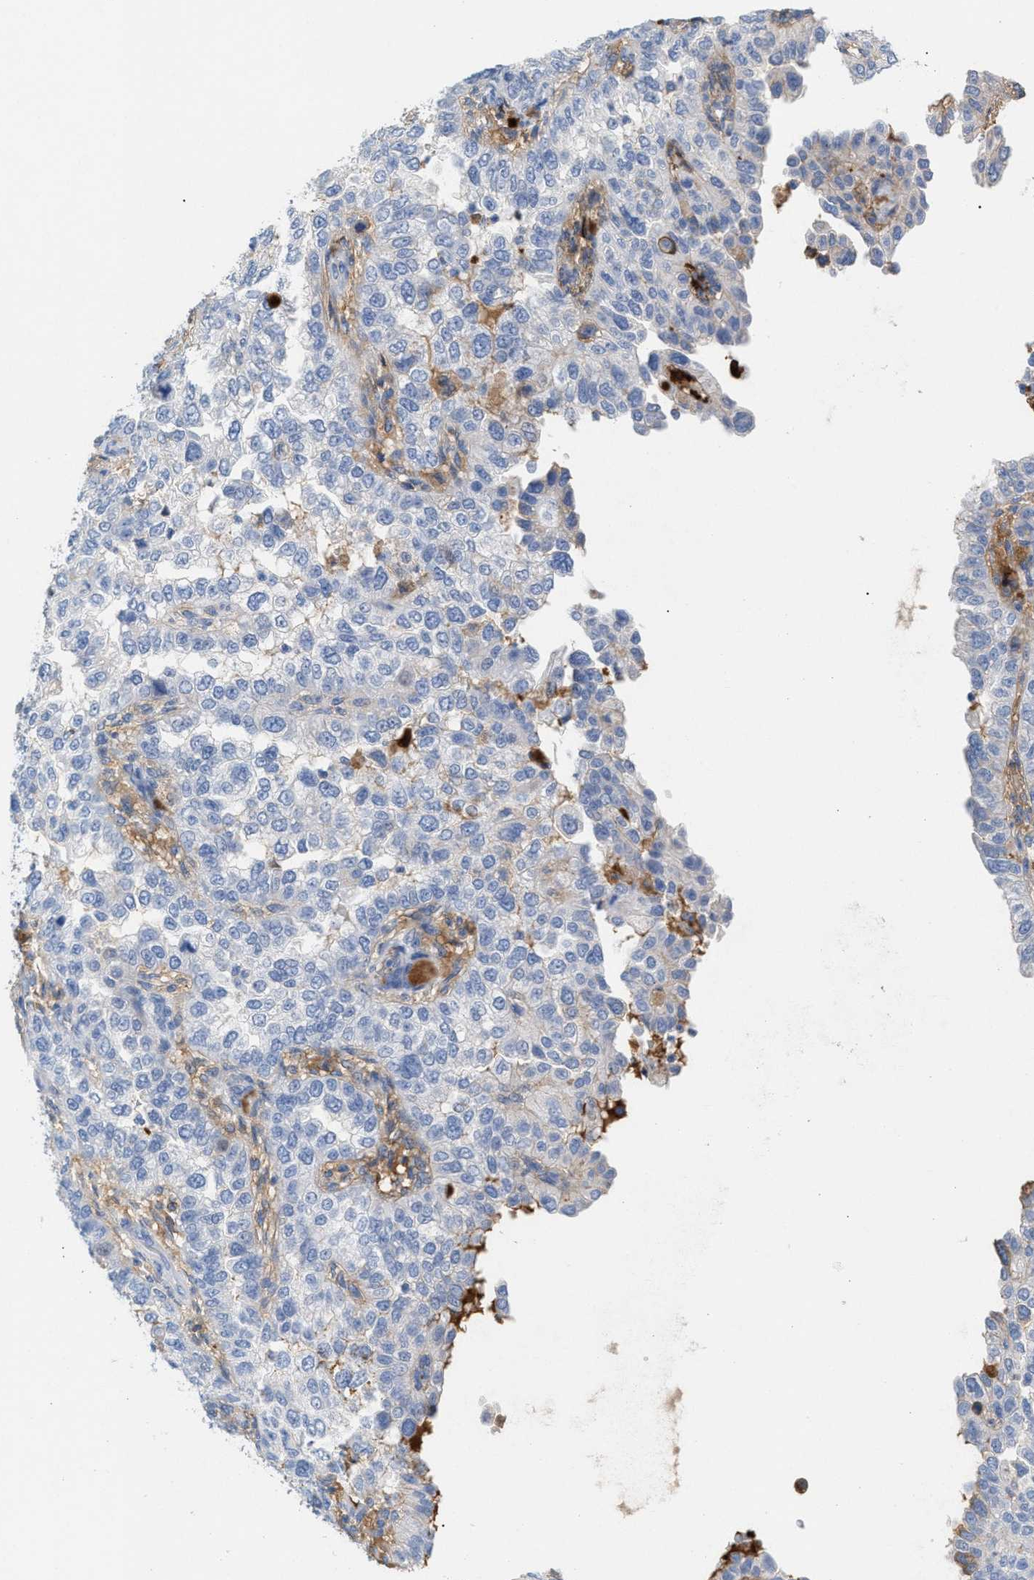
{"staining": {"intensity": "moderate", "quantity": "<25%", "location": "cytoplasmic/membranous"}, "tissue": "endometrial cancer", "cell_type": "Tumor cells", "image_type": "cancer", "snomed": [{"axis": "morphology", "description": "Adenocarcinoma, NOS"}, {"axis": "topography", "description": "Endometrium"}], "caption": "An image of endometrial cancer (adenocarcinoma) stained for a protein exhibits moderate cytoplasmic/membranous brown staining in tumor cells. (DAB (3,3'-diaminobenzidine) = brown stain, brightfield microscopy at high magnification).", "gene": "APOH", "patient": {"sex": "female", "age": 85}}